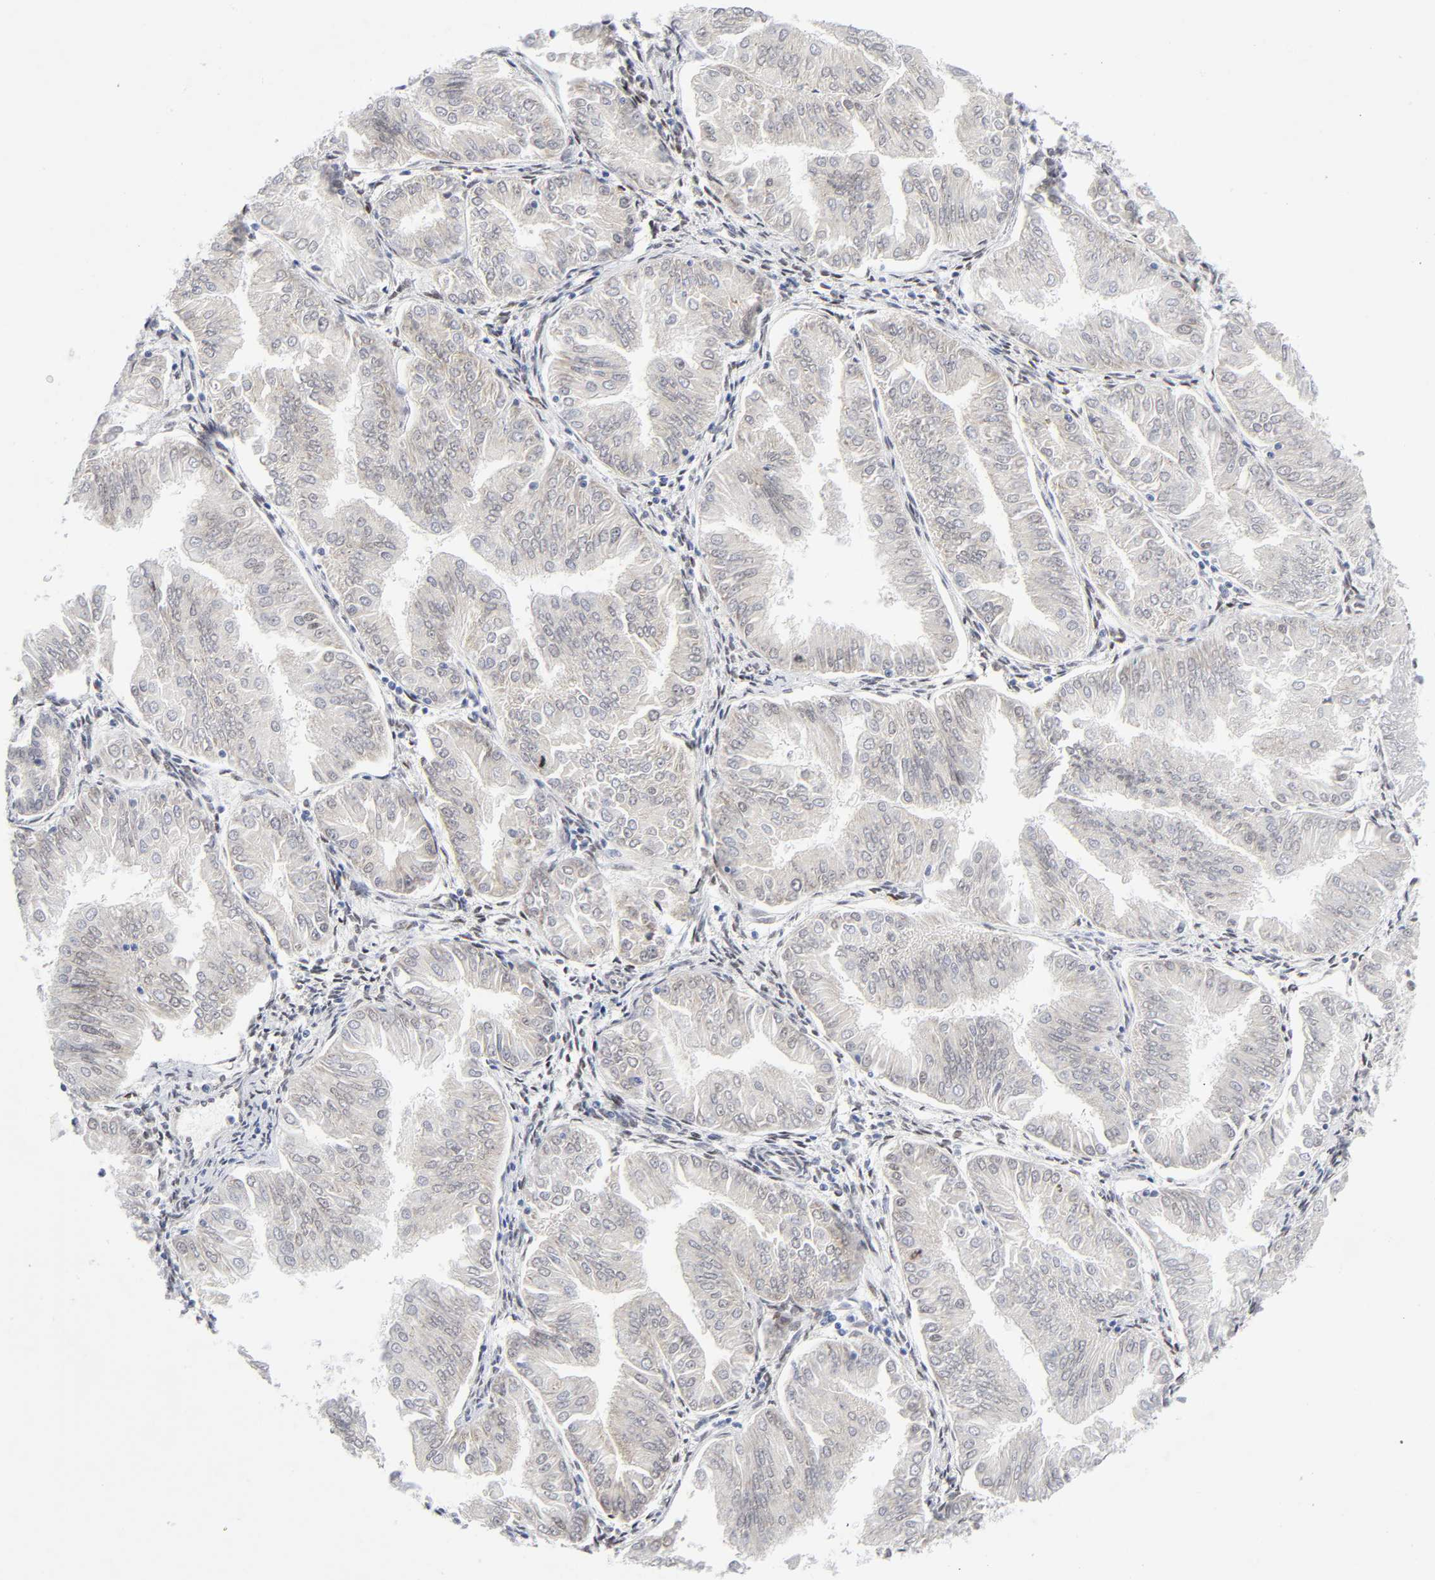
{"staining": {"intensity": "negative", "quantity": "none", "location": "none"}, "tissue": "endometrial cancer", "cell_type": "Tumor cells", "image_type": "cancer", "snomed": [{"axis": "morphology", "description": "Adenocarcinoma, NOS"}, {"axis": "topography", "description": "Endometrium"}], "caption": "Photomicrograph shows no significant protein expression in tumor cells of adenocarcinoma (endometrial).", "gene": "NFIC", "patient": {"sex": "female", "age": 53}}